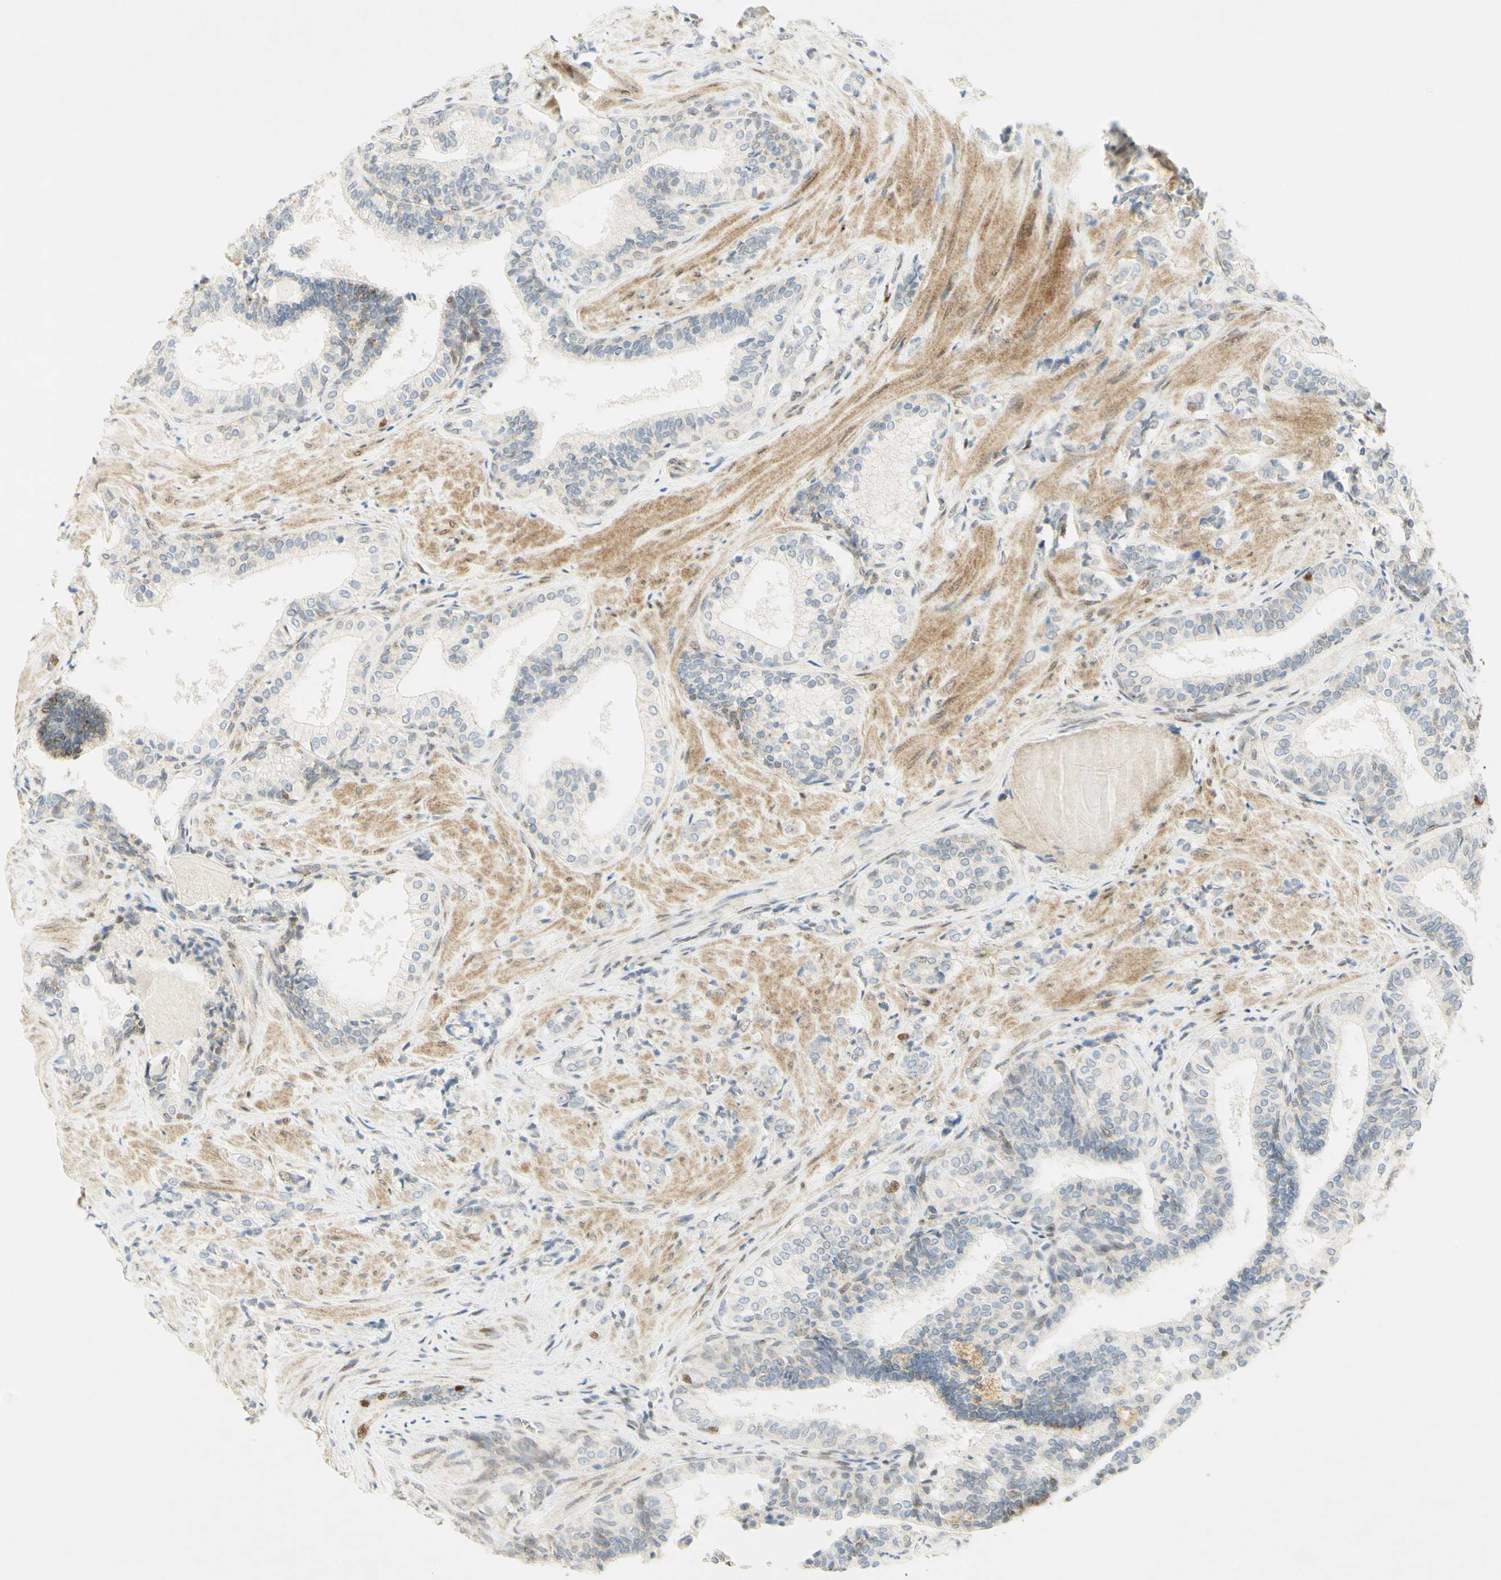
{"staining": {"intensity": "negative", "quantity": "none", "location": "none"}, "tissue": "prostate cancer", "cell_type": "Tumor cells", "image_type": "cancer", "snomed": [{"axis": "morphology", "description": "Adenocarcinoma, Low grade"}, {"axis": "topography", "description": "Prostate"}], "caption": "Tumor cells are negative for protein expression in human prostate adenocarcinoma (low-grade).", "gene": "E2F1", "patient": {"sex": "male", "age": 60}}